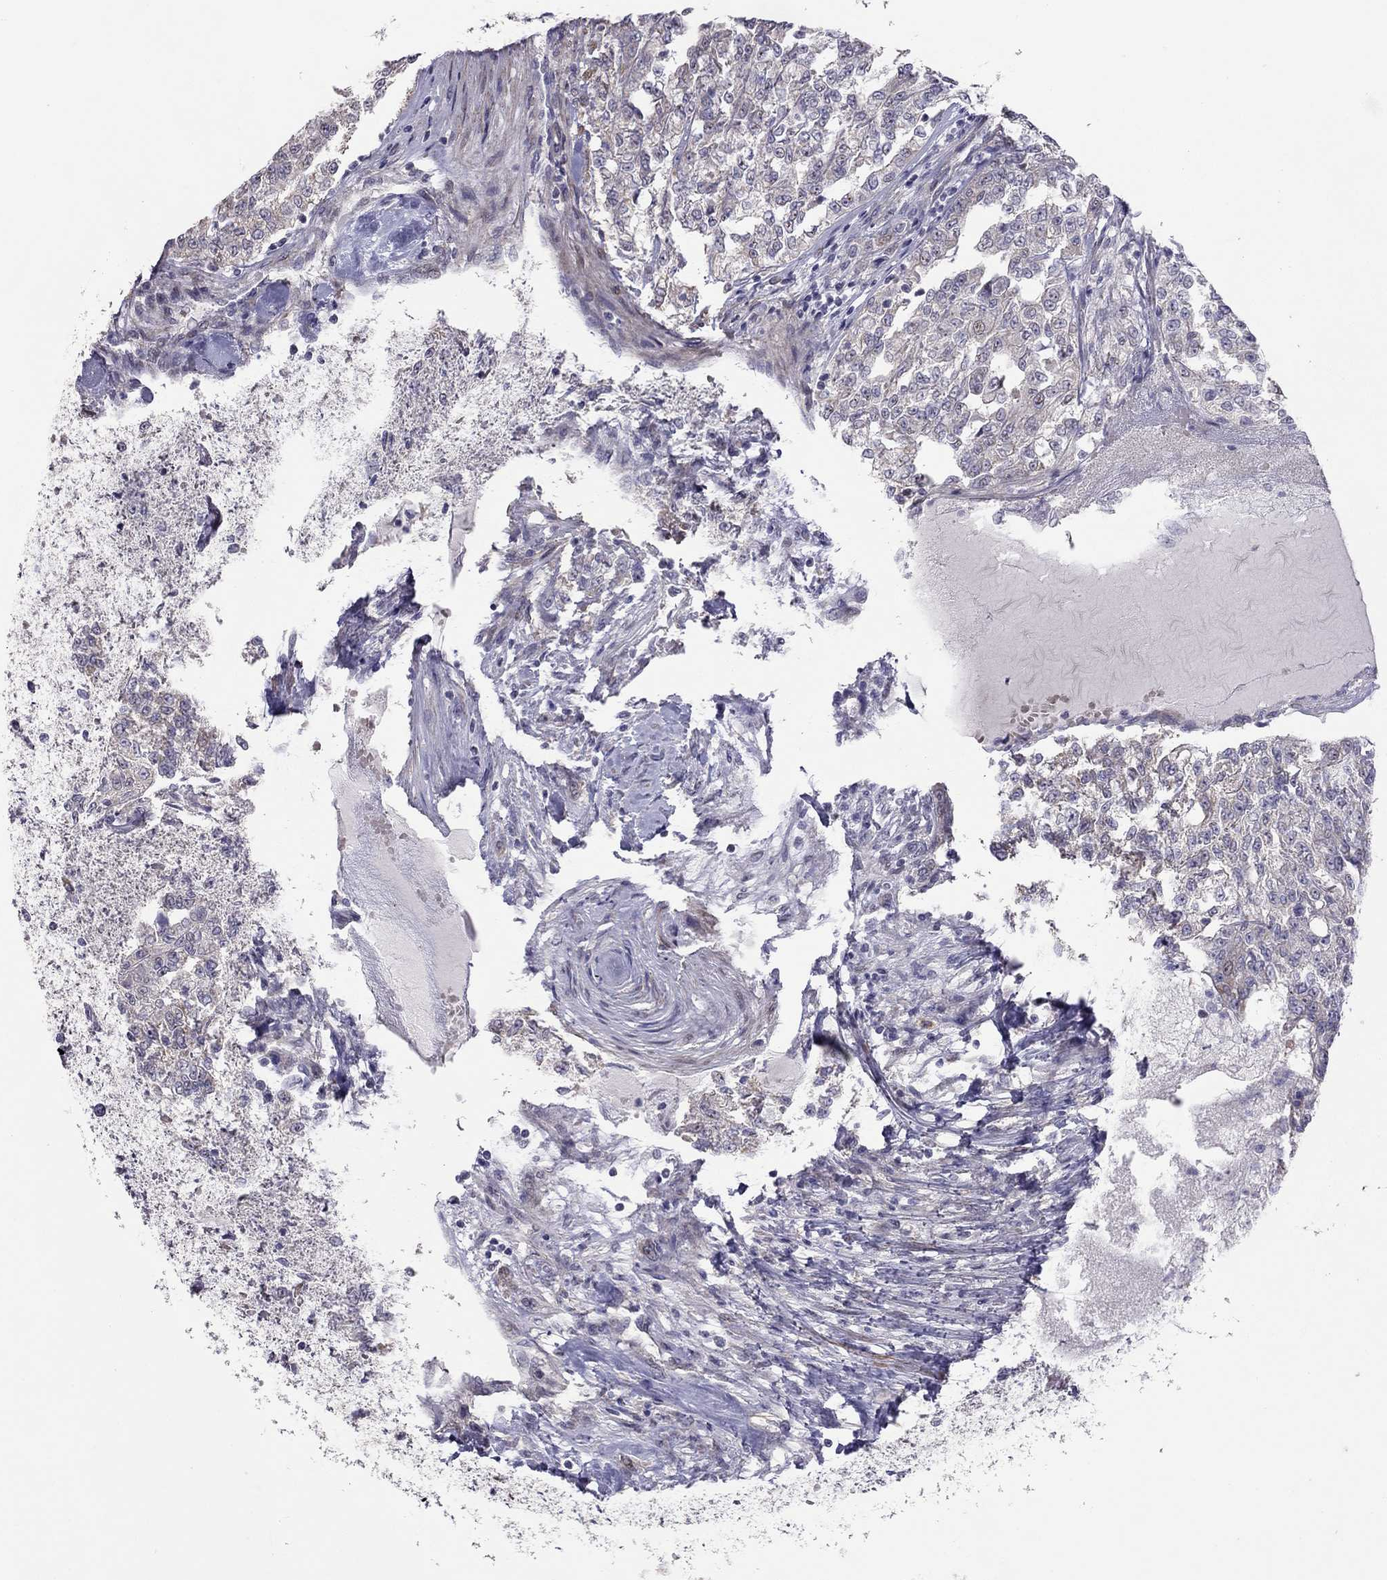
{"staining": {"intensity": "negative", "quantity": "none", "location": "none"}, "tissue": "renal cancer", "cell_type": "Tumor cells", "image_type": "cancer", "snomed": [{"axis": "morphology", "description": "Adenocarcinoma, NOS"}, {"axis": "topography", "description": "Kidney"}], "caption": "Tumor cells show no significant expression in renal cancer (adenocarcinoma).", "gene": "SYTL2", "patient": {"sex": "female", "age": 63}}